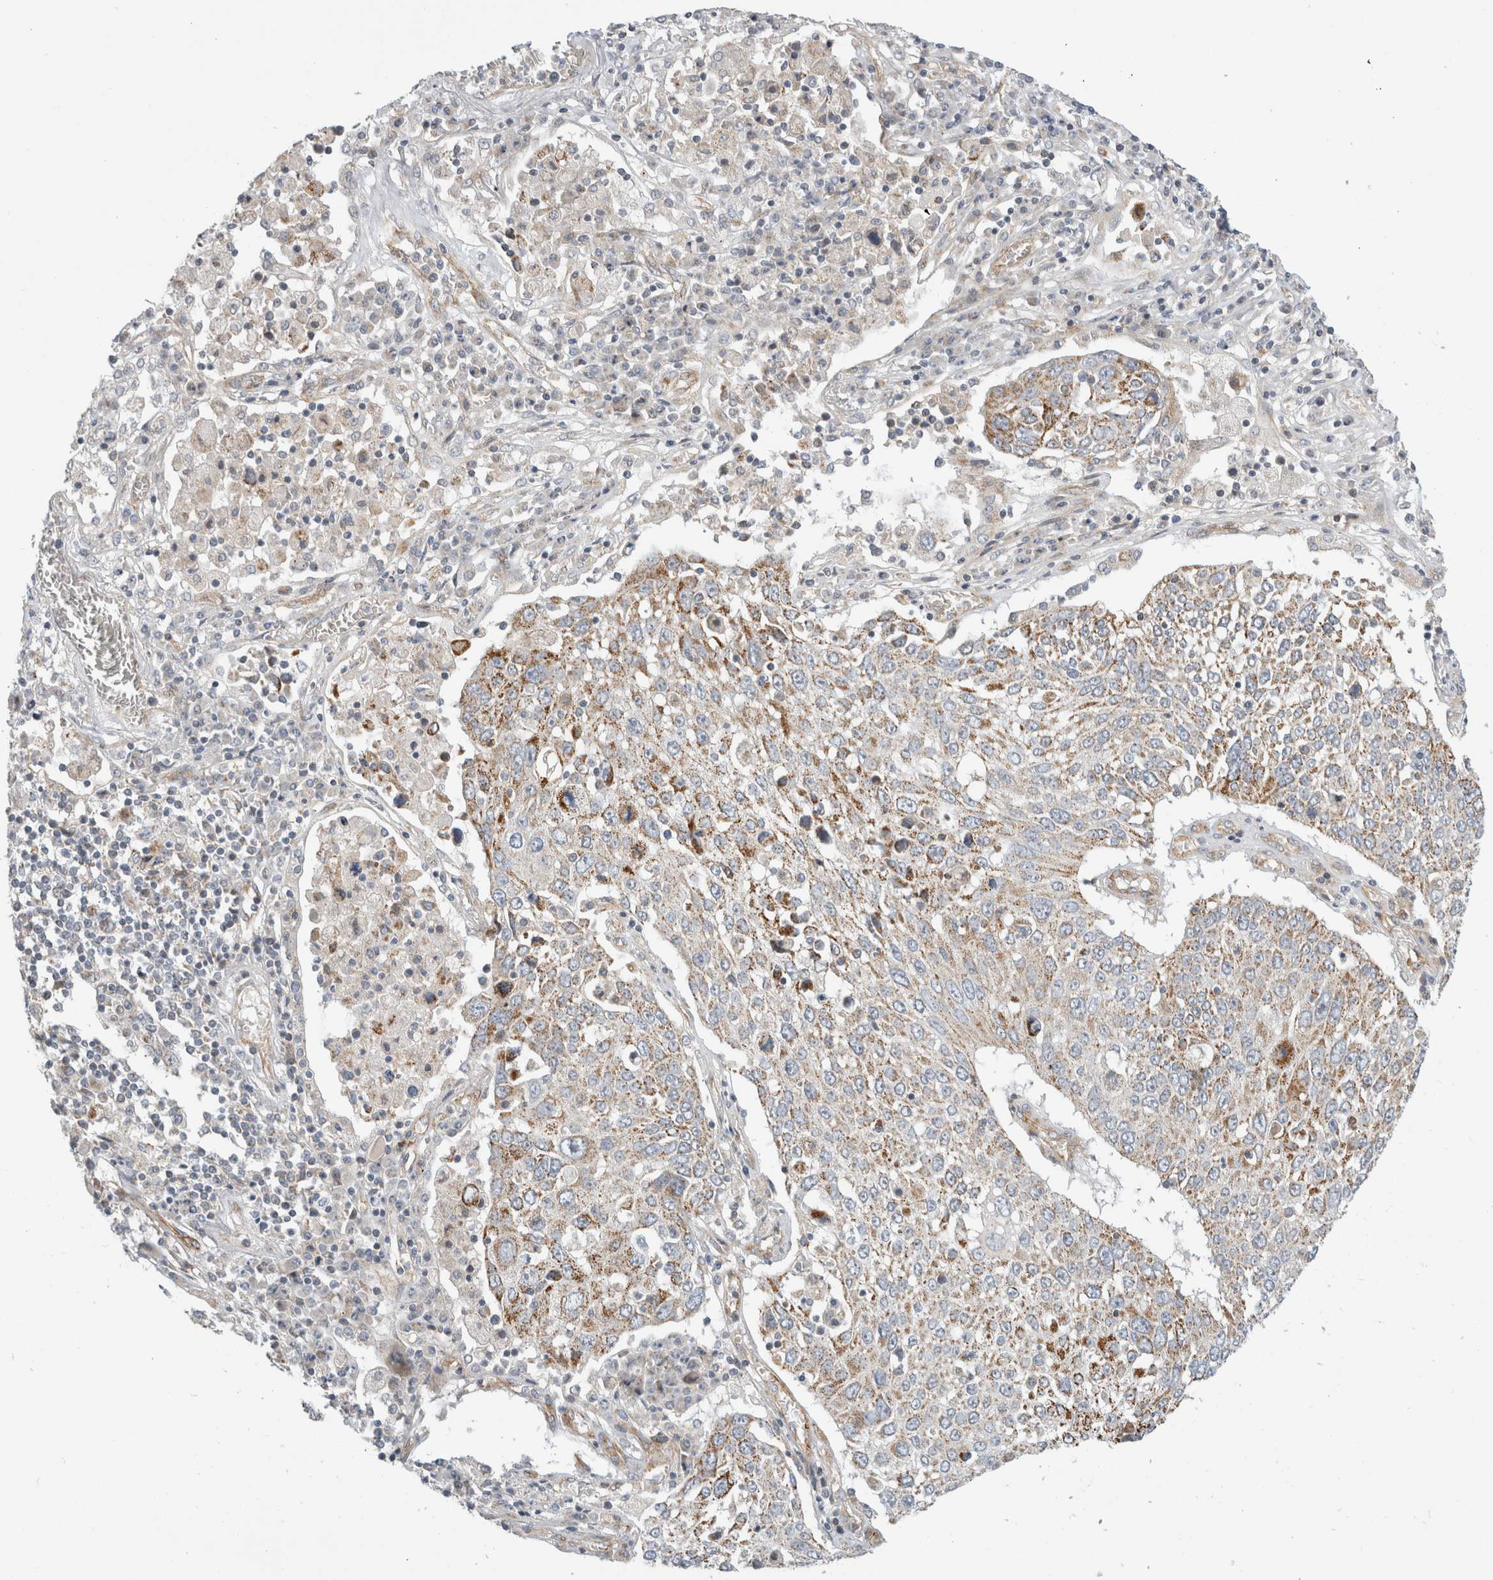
{"staining": {"intensity": "moderate", "quantity": ">75%", "location": "cytoplasmic/membranous"}, "tissue": "lung cancer", "cell_type": "Tumor cells", "image_type": "cancer", "snomed": [{"axis": "morphology", "description": "Squamous cell carcinoma, NOS"}, {"axis": "topography", "description": "Lung"}], "caption": "Immunohistochemical staining of lung squamous cell carcinoma exhibits medium levels of moderate cytoplasmic/membranous staining in approximately >75% of tumor cells.", "gene": "KPNA5", "patient": {"sex": "male", "age": 65}}